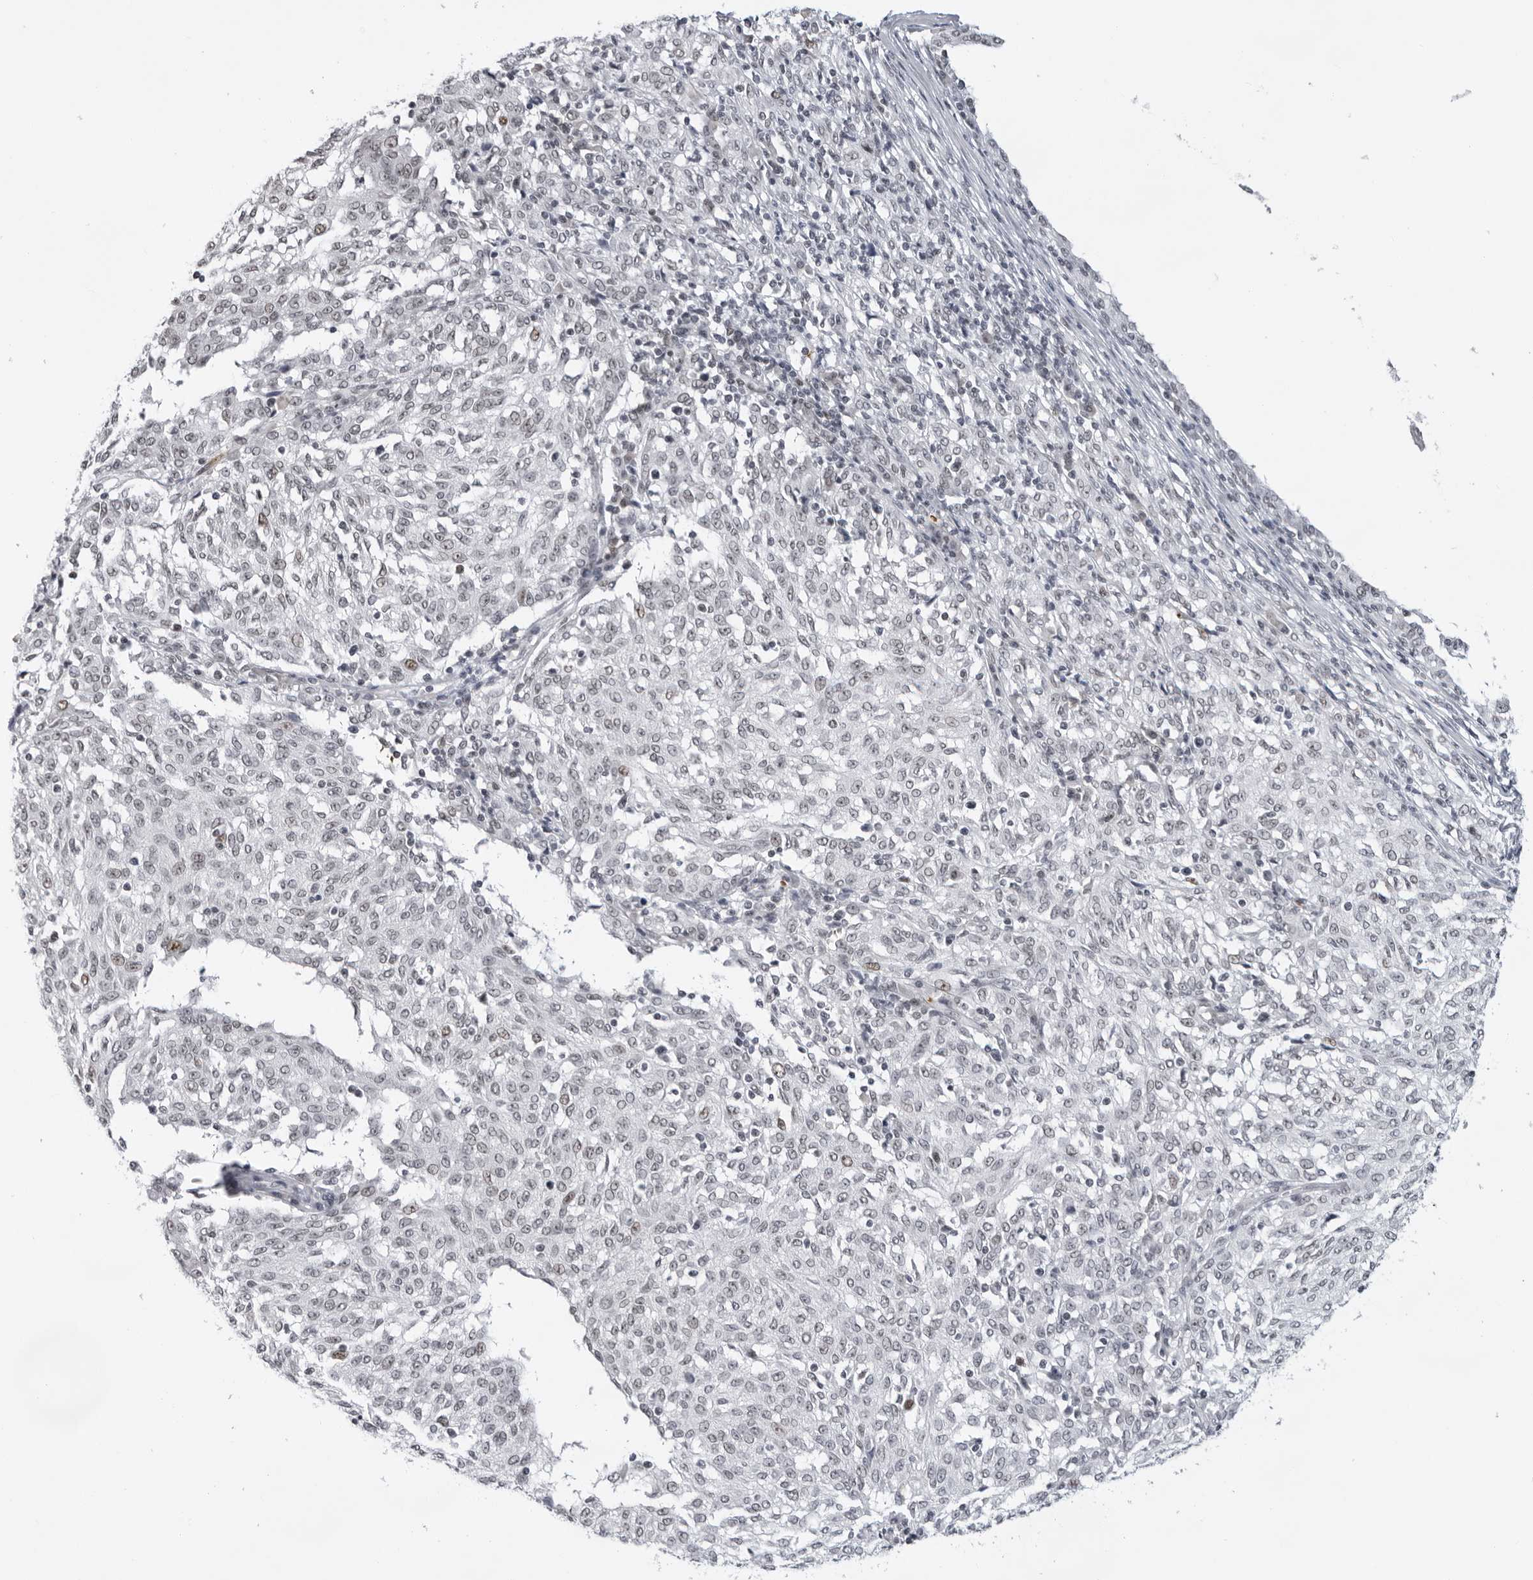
{"staining": {"intensity": "negative", "quantity": "none", "location": "none"}, "tissue": "melanoma", "cell_type": "Tumor cells", "image_type": "cancer", "snomed": [{"axis": "morphology", "description": "Malignant melanoma, NOS"}, {"axis": "topography", "description": "Skin"}], "caption": "A histopathology image of melanoma stained for a protein displays no brown staining in tumor cells. (Stains: DAB (3,3'-diaminobenzidine) immunohistochemistry (IHC) with hematoxylin counter stain, Microscopy: brightfield microscopy at high magnification).", "gene": "USP1", "patient": {"sex": "female", "age": 72}}